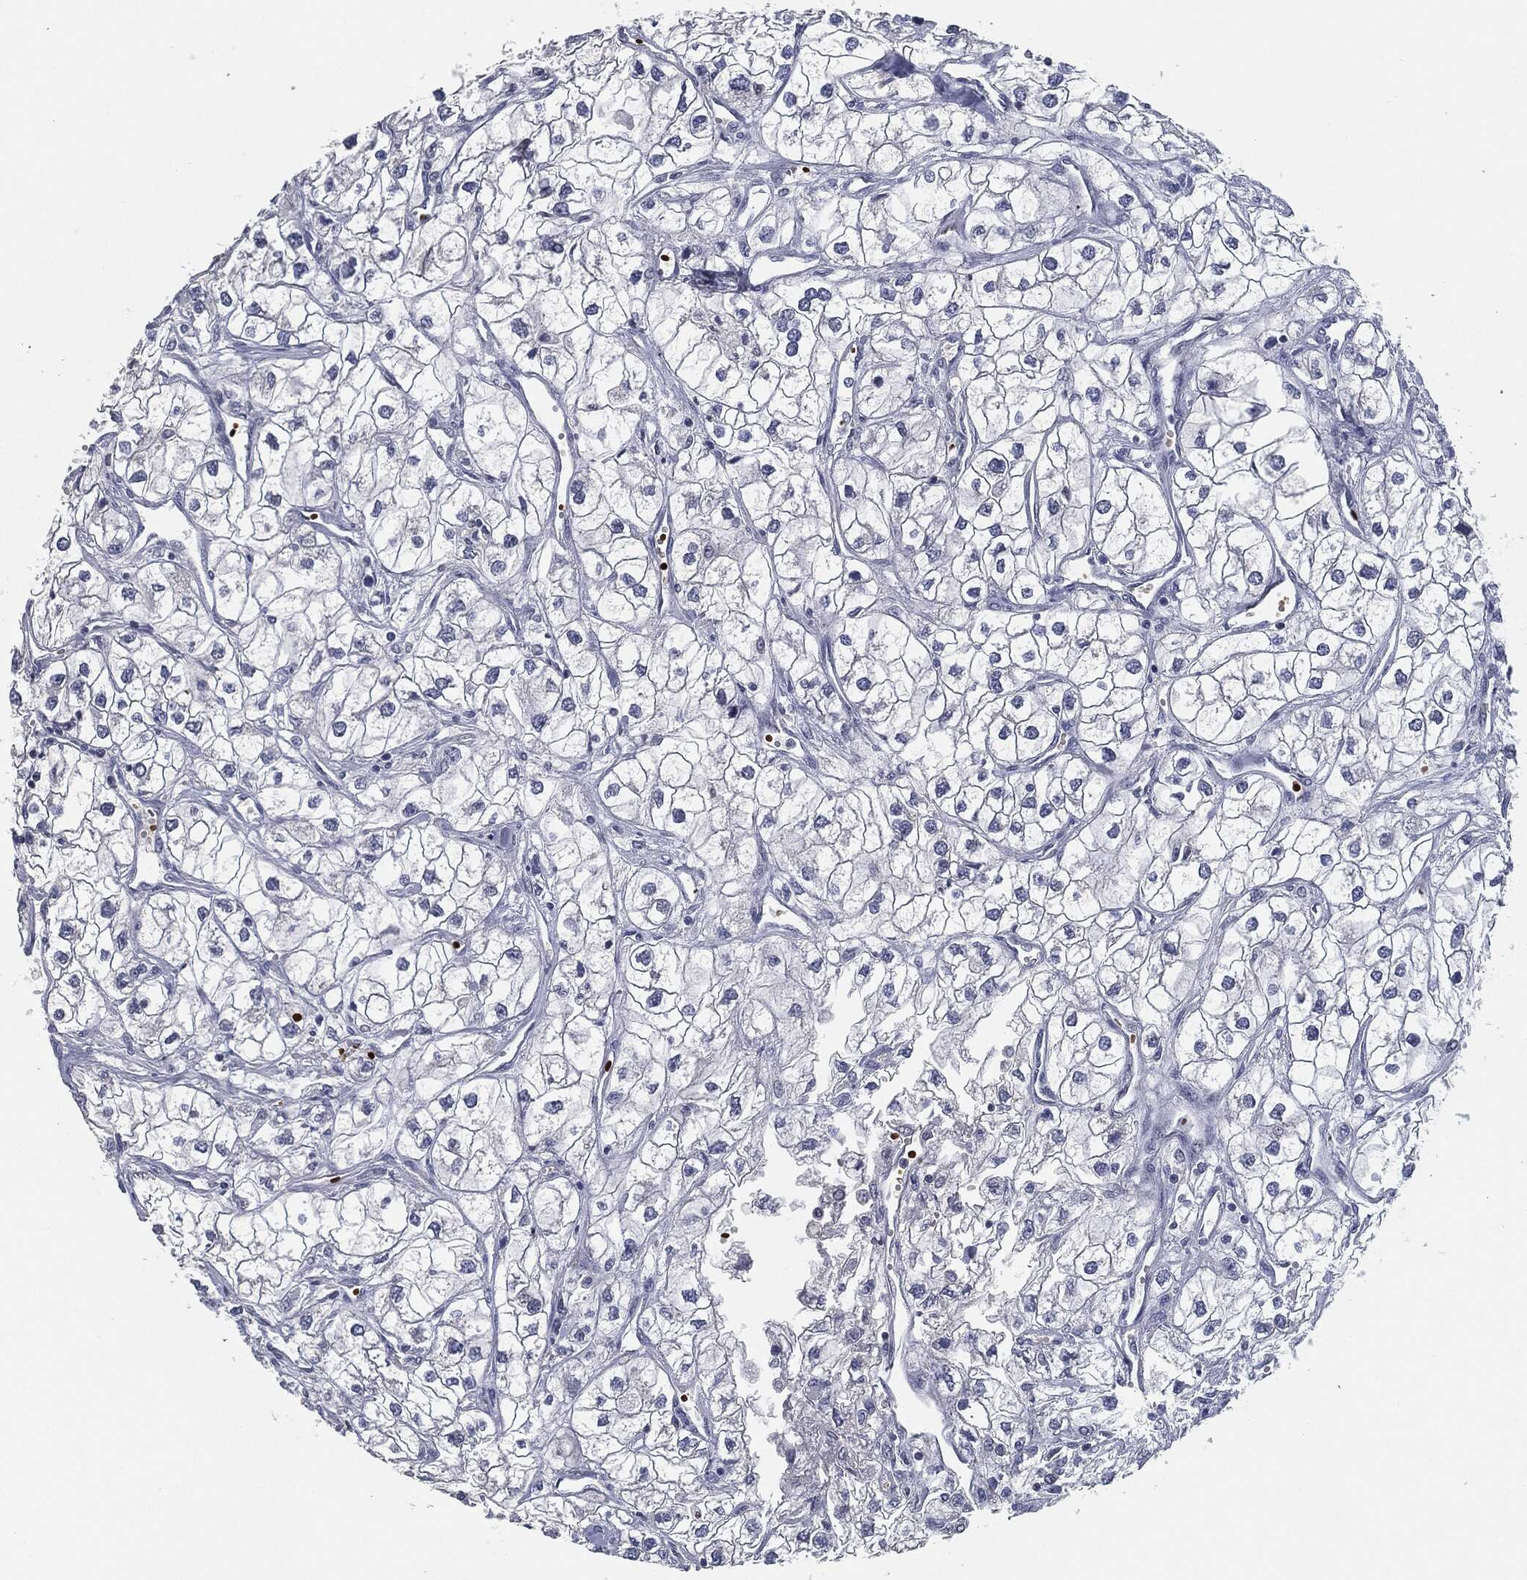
{"staining": {"intensity": "negative", "quantity": "none", "location": "none"}, "tissue": "renal cancer", "cell_type": "Tumor cells", "image_type": "cancer", "snomed": [{"axis": "morphology", "description": "Adenocarcinoma, NOS"}, {"axis": "topography", "description": "Kidney"}], "caption": "Adenocarcinoma (renal) was stained to show a protein in brown. There is no significant staining in tumor cells.", "gene": "ANXA1", "patient": {"sex": "male", "age": 59}}